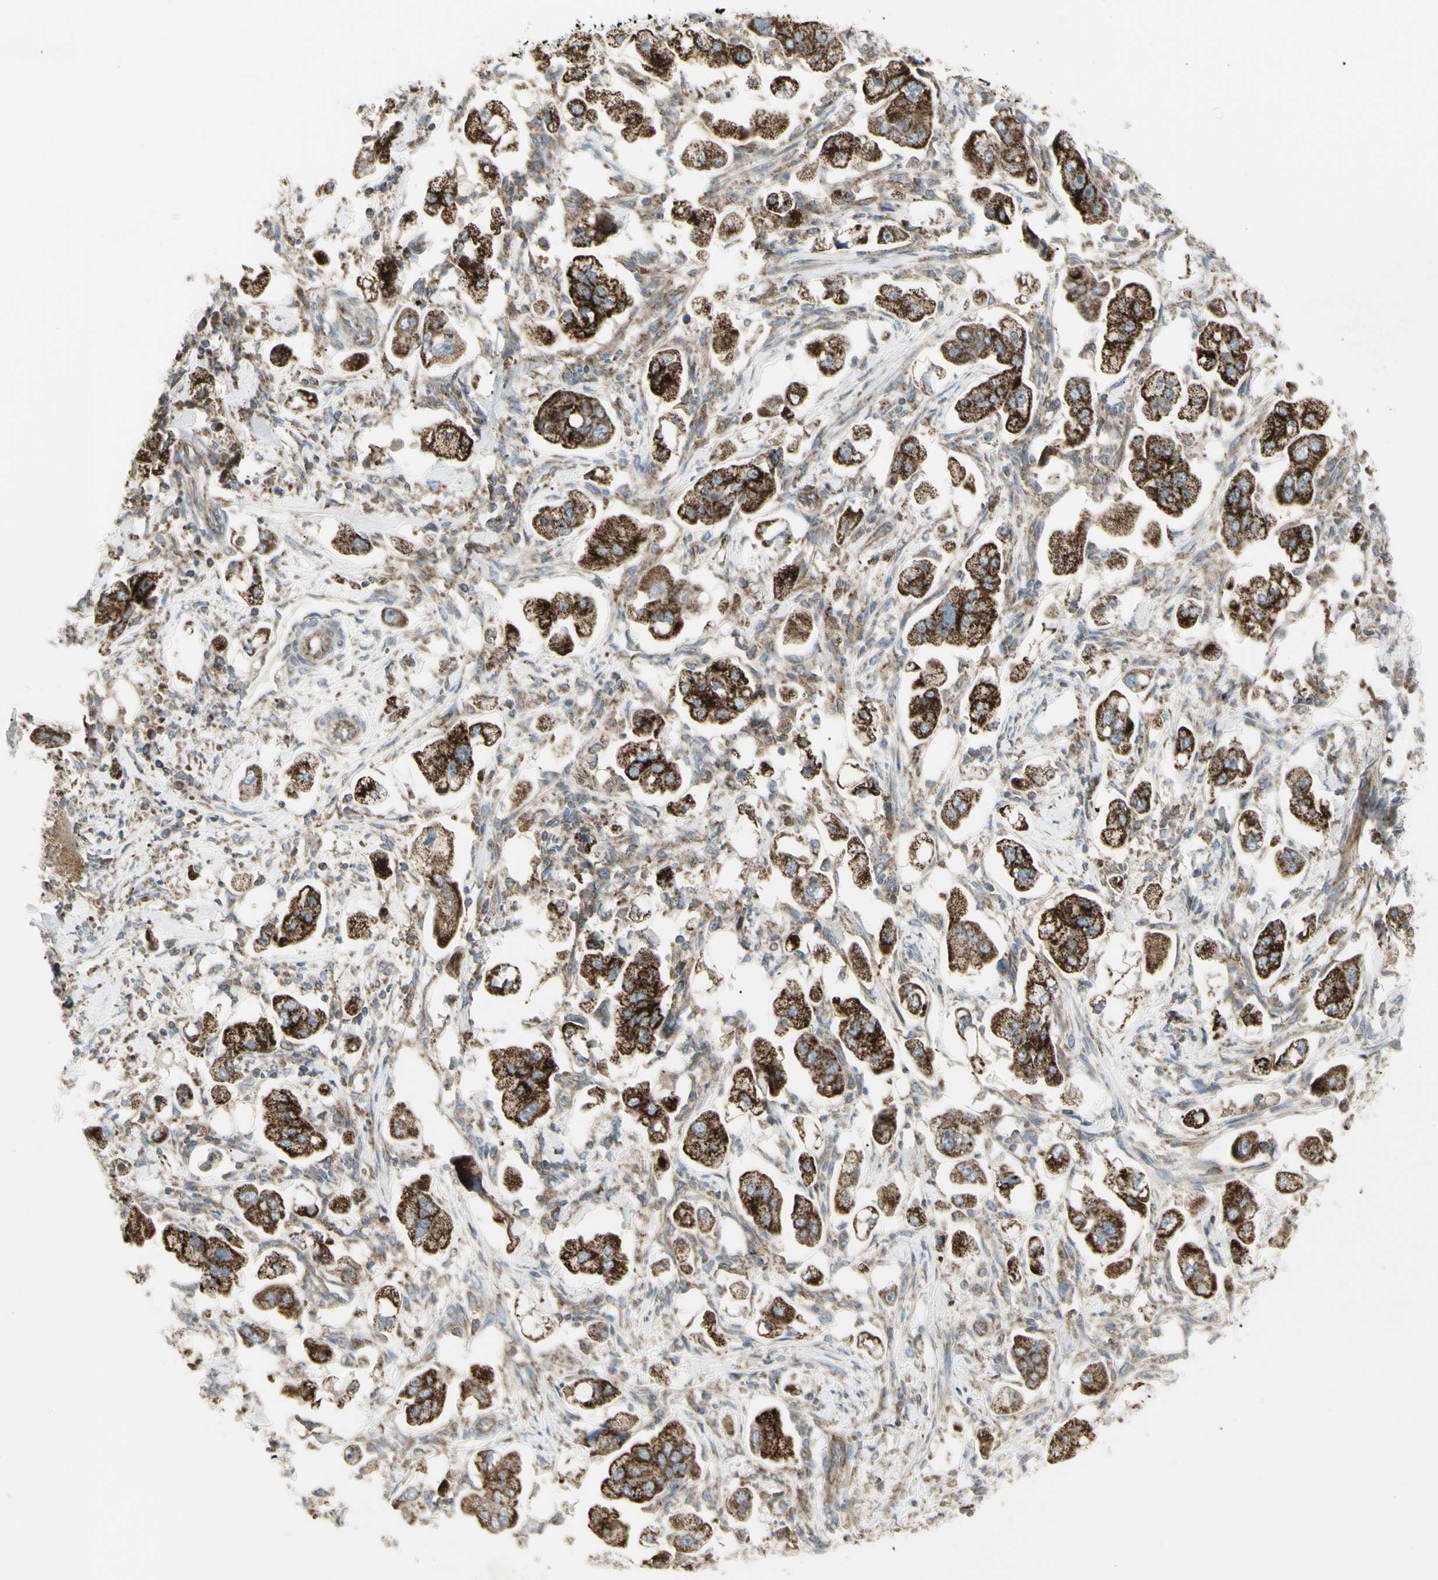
{"staining": {"intensity": "strong", "quantity": ">75%", "location": "cytoplasmic/membranous"}, "tissue": "stomach cancer", "cell_type": "Tumor cells", "image_type": "cancer", "snomed": [{"axis": "morphology", "description": "Adenocarcinoma, NOS"}, {"axis": "topography", "description": "Stomach"}], "caption": "Protein positivity by immunohistochemistry displays strong cytoplasmic/membranous expression in approximately >75% of tumor cells in stomach cancer.", "gene": "CYB5R1", "patient": {"sex": "male", "age": 62}}